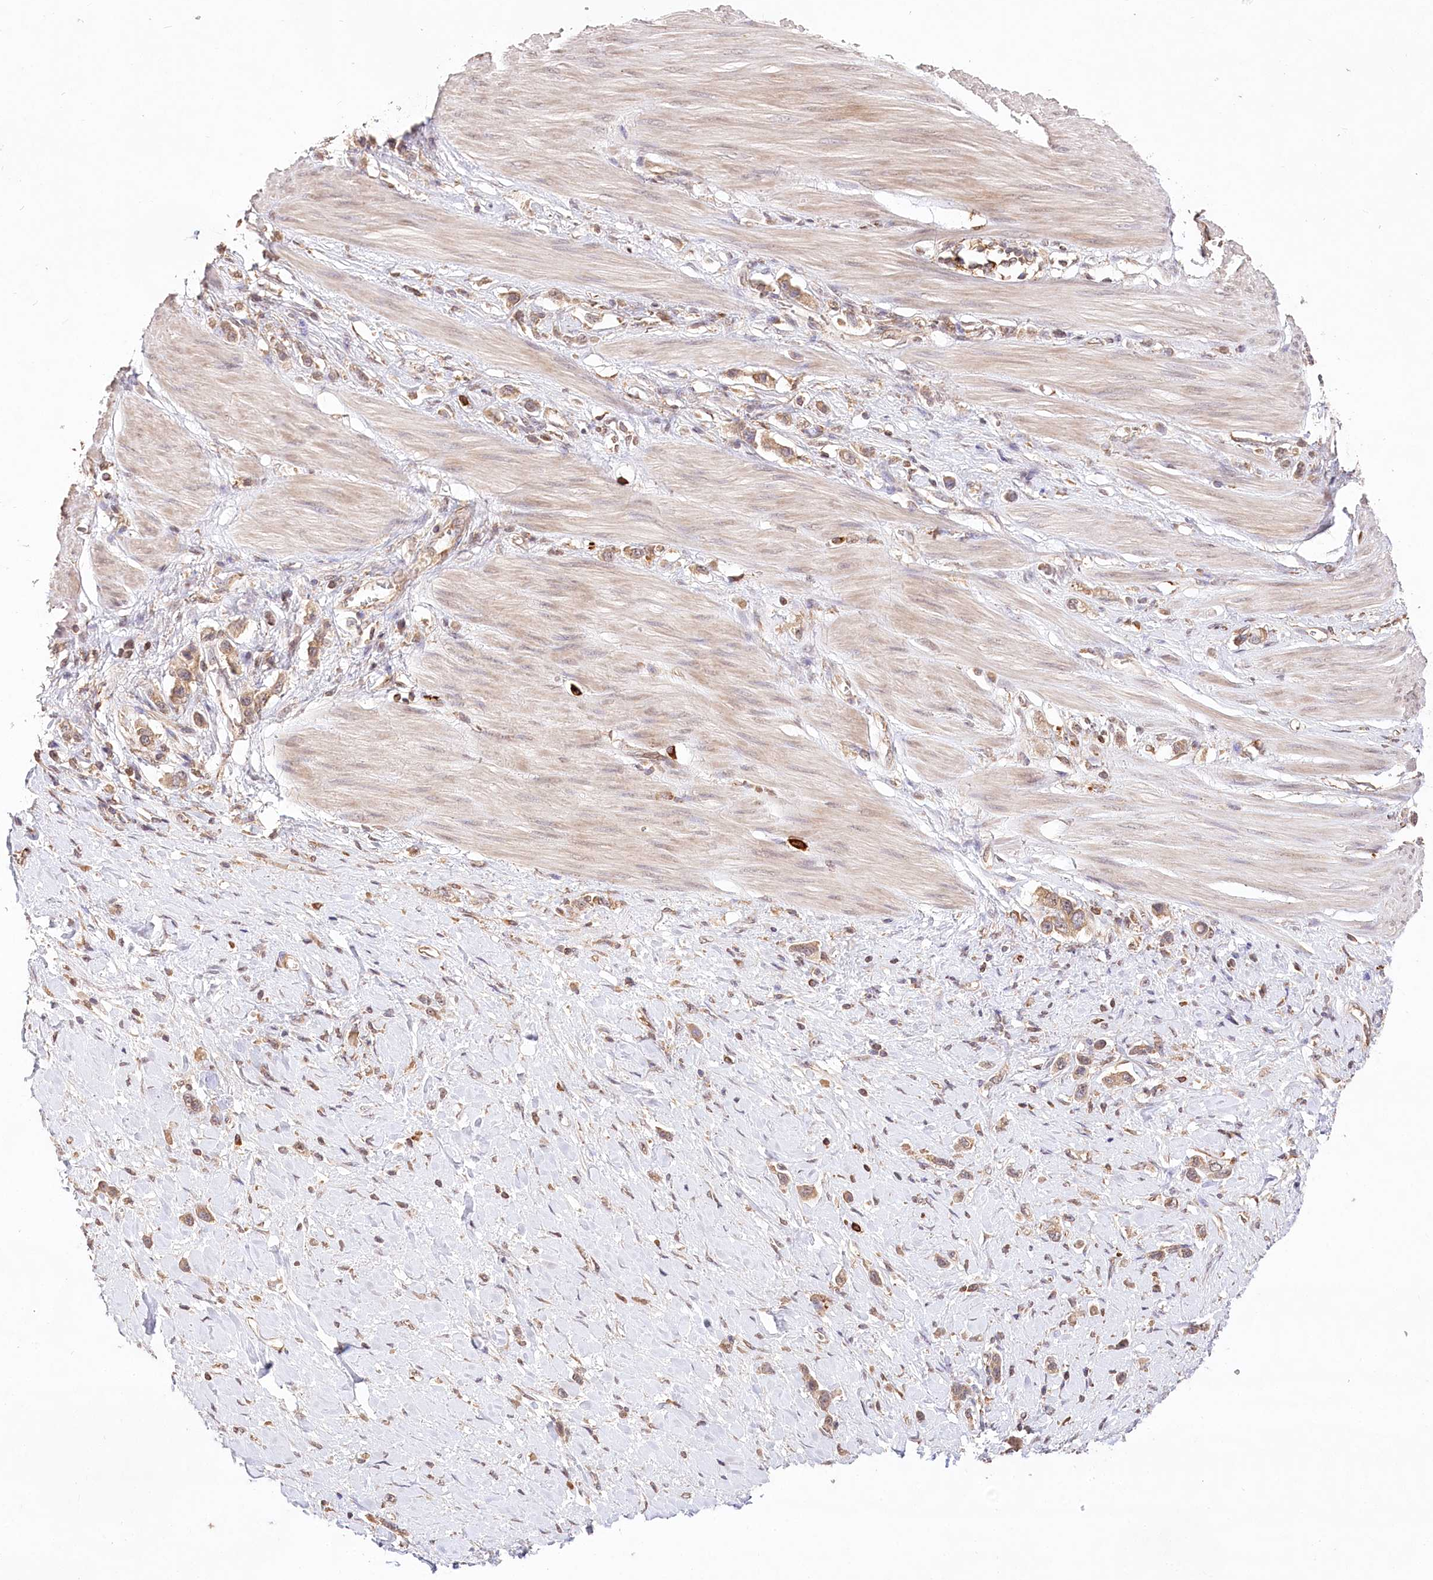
{"staining": {"intensity": "moderate", "quantity": ">75%", "location": "cytoplasmic/membranous"}, "tissue": "stomach cancer", "cell_type": "Tumor cells", "image_type": "cancer", "snomed": [{"axis": "morphology", "description": "Adenocarcinoma, NOS"}, {"axis": "topography", "description": "Stomach"}], "caption": "There is medium levels of moderate cytoplasmic/membranous staining in tumor cells of stomach cancer, as demonstrated by immunohistochemical staining (brown color).", "gene": "DMXL1", "patient": {"sex": "female", "age": 65}}